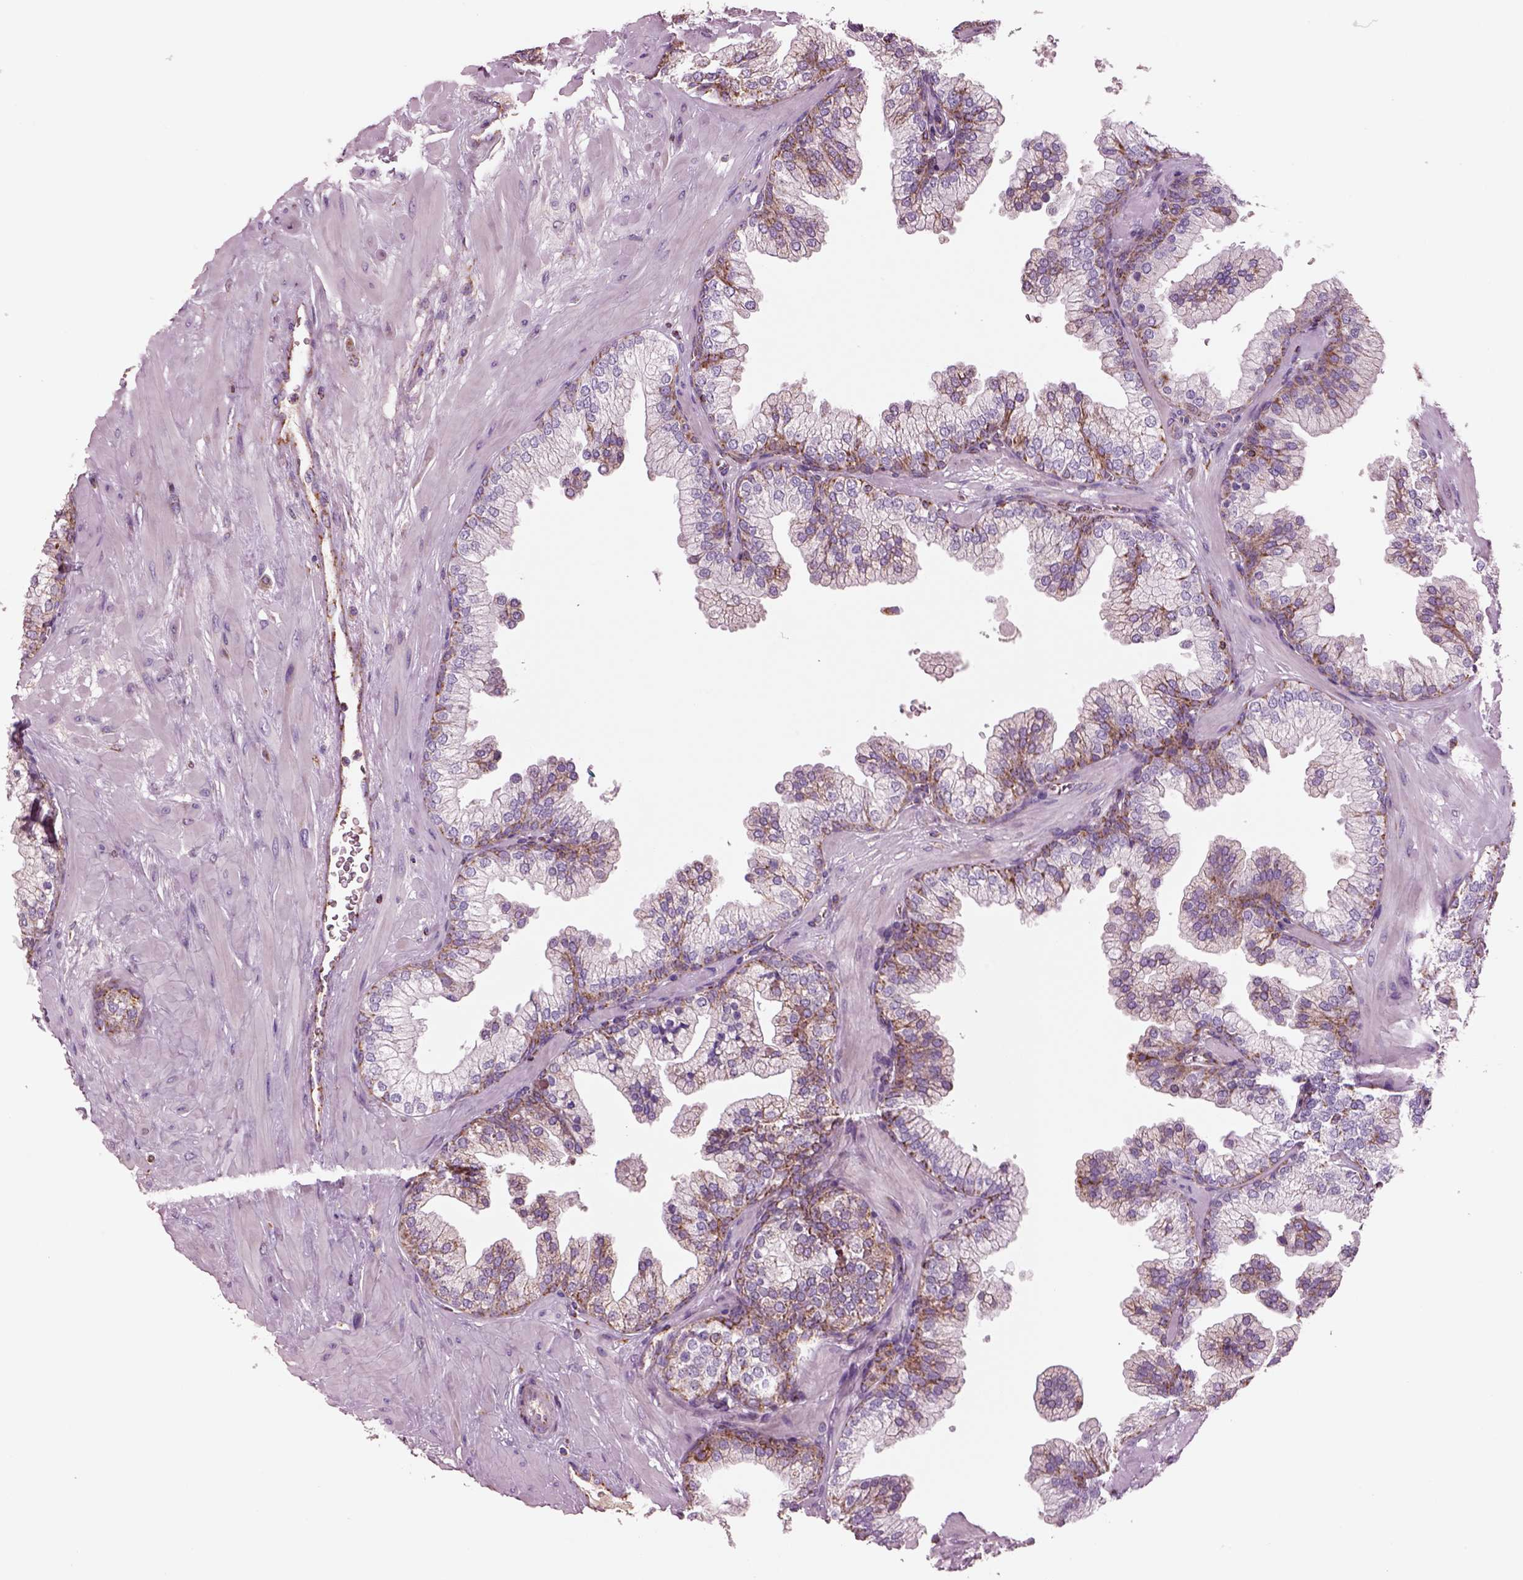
{"staining": {"intensity": "moderate", "quantity": "25%-75%", "location": "cytoplasmic/membranous"}, "tissue": "prostate", "cell_type": "Glandular cells", "image_type": "normal", "snomed": [{"axis": "morphology", "description": "Normal tissue, NOS"}, {"axis": "topography", "description": "Prostate"}, {"axis": "topography", "description": "Peripheral nerve tissue"}], "caption": "Prostate stained for a protein reveals moderate cytoplasmic/membranous positivity in glandular cells.", "gene": "SLC25A24", "patient": {"sex": "male", "age": 61}}